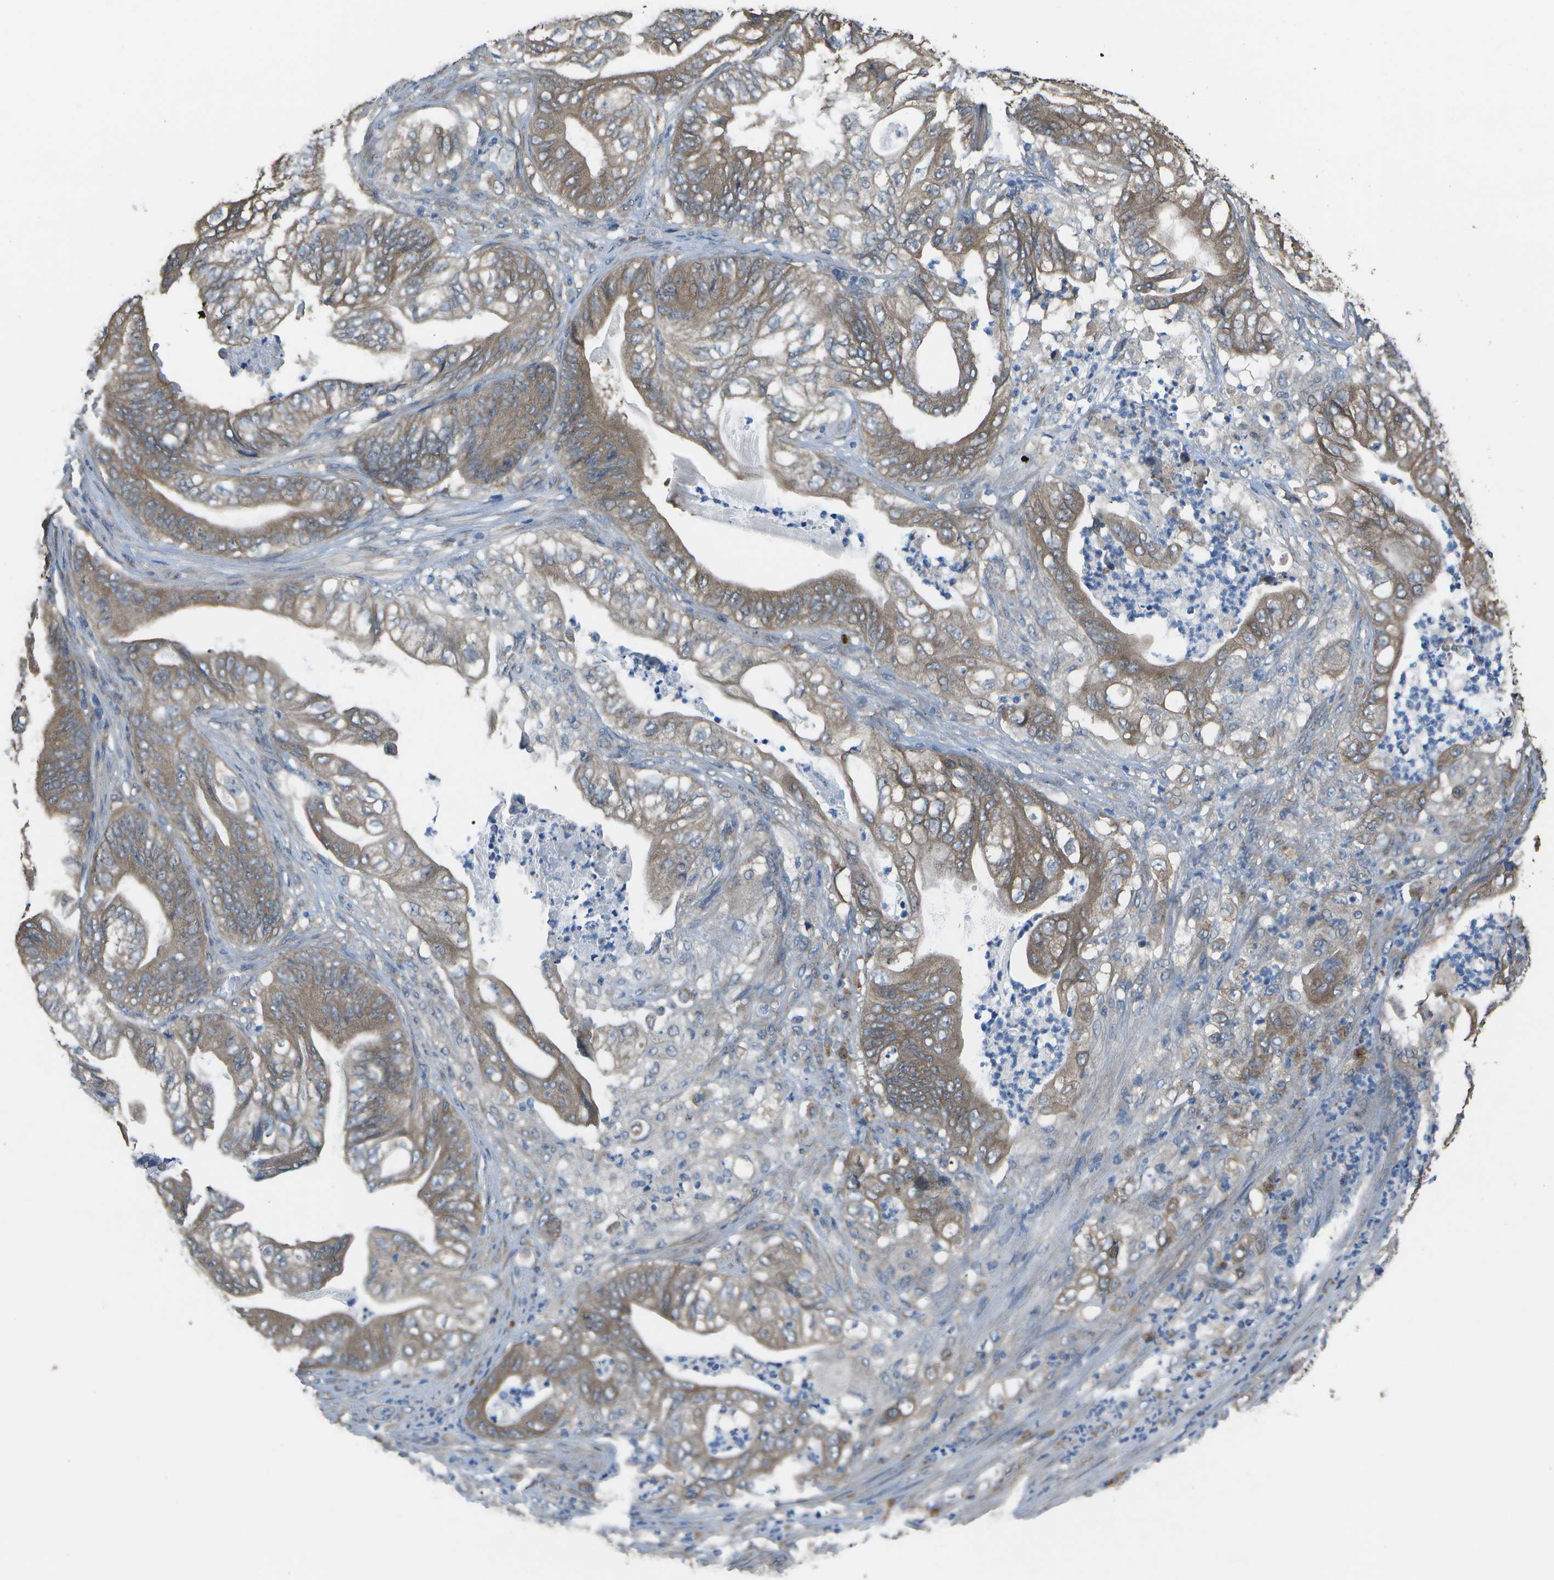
{"staining": {"intensity": "moderate", "quantity": ">75%", "location": "cytoplasmic/membranous"}, "tissue": "stomach cancer", "cell_type": "Tumor cells", "image_type": "cancer", "snomed": [{"axis": "morphology", "description": "Adenocarcinoma, NOS"}, {"axis": "topography", "description": "Stomach"}], "caption": "Stomach adenocarcinoma stained with a protein marker displays moderate staining in tumor cells.", "gene": "CLNS1A", "patient": {"sex": "female", "age": 73}}